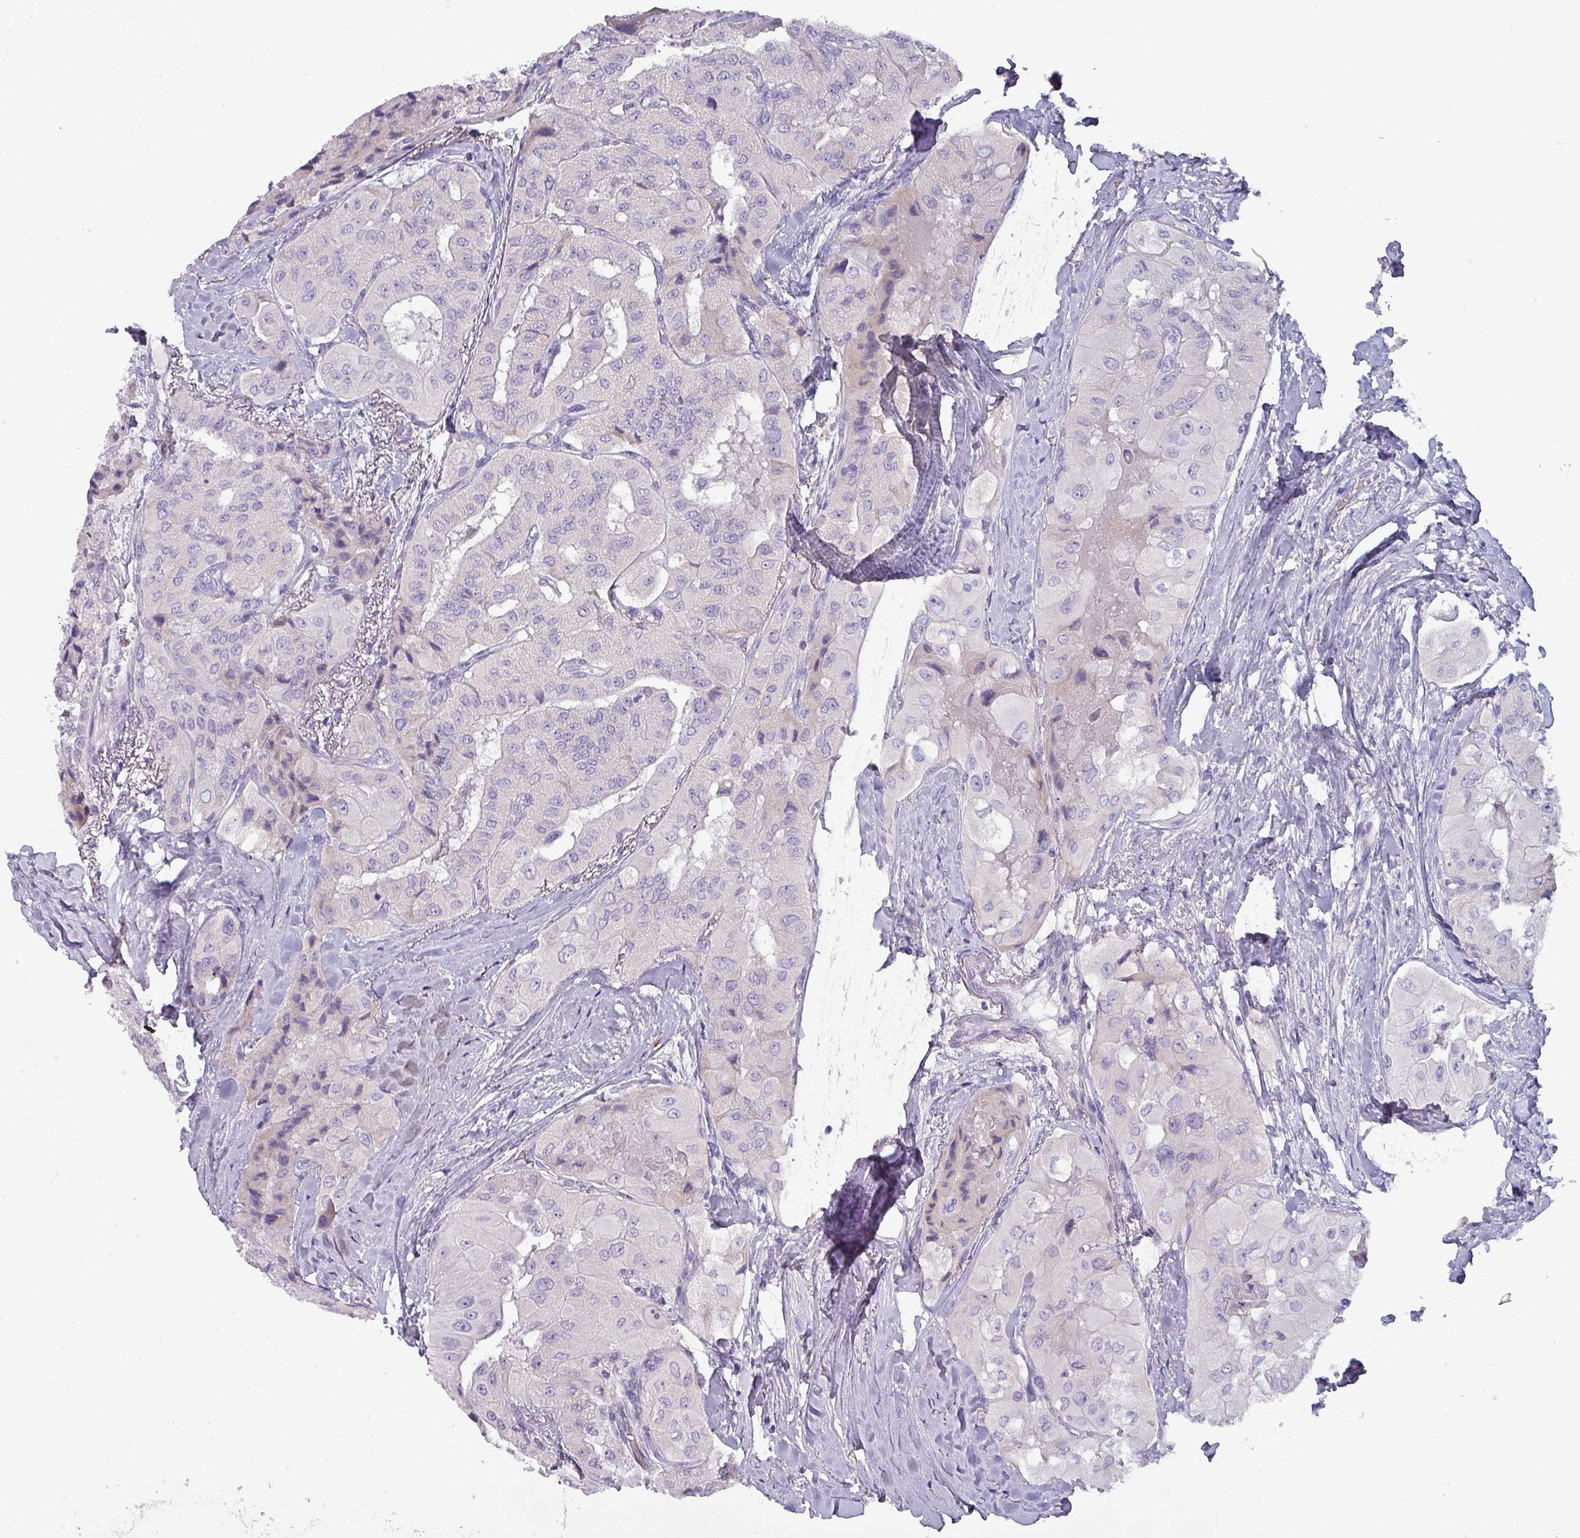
{"staining": {"intensity": "negative", "quantity": "none", "location": "none"}, "tissue": "thyroid cancer", "cell_type": "Tumor cells", "image_type": "cancer", "snomed": [{"axis": "morphology", "description": "Normal tissue, NOS"}, {"axis": "morphology", "description": "Papillary adenocarcinoma, NOS"}, {"axis": "topography", "description": "Thyroid gland"}], "caption": "Papillary adenocarcinoma (thyroid) was stained to show a protein in brown. There is no significant staining in tumor cells.", "gene": "HSD3B7", "patient": {"sex": "female", "age": 59}}